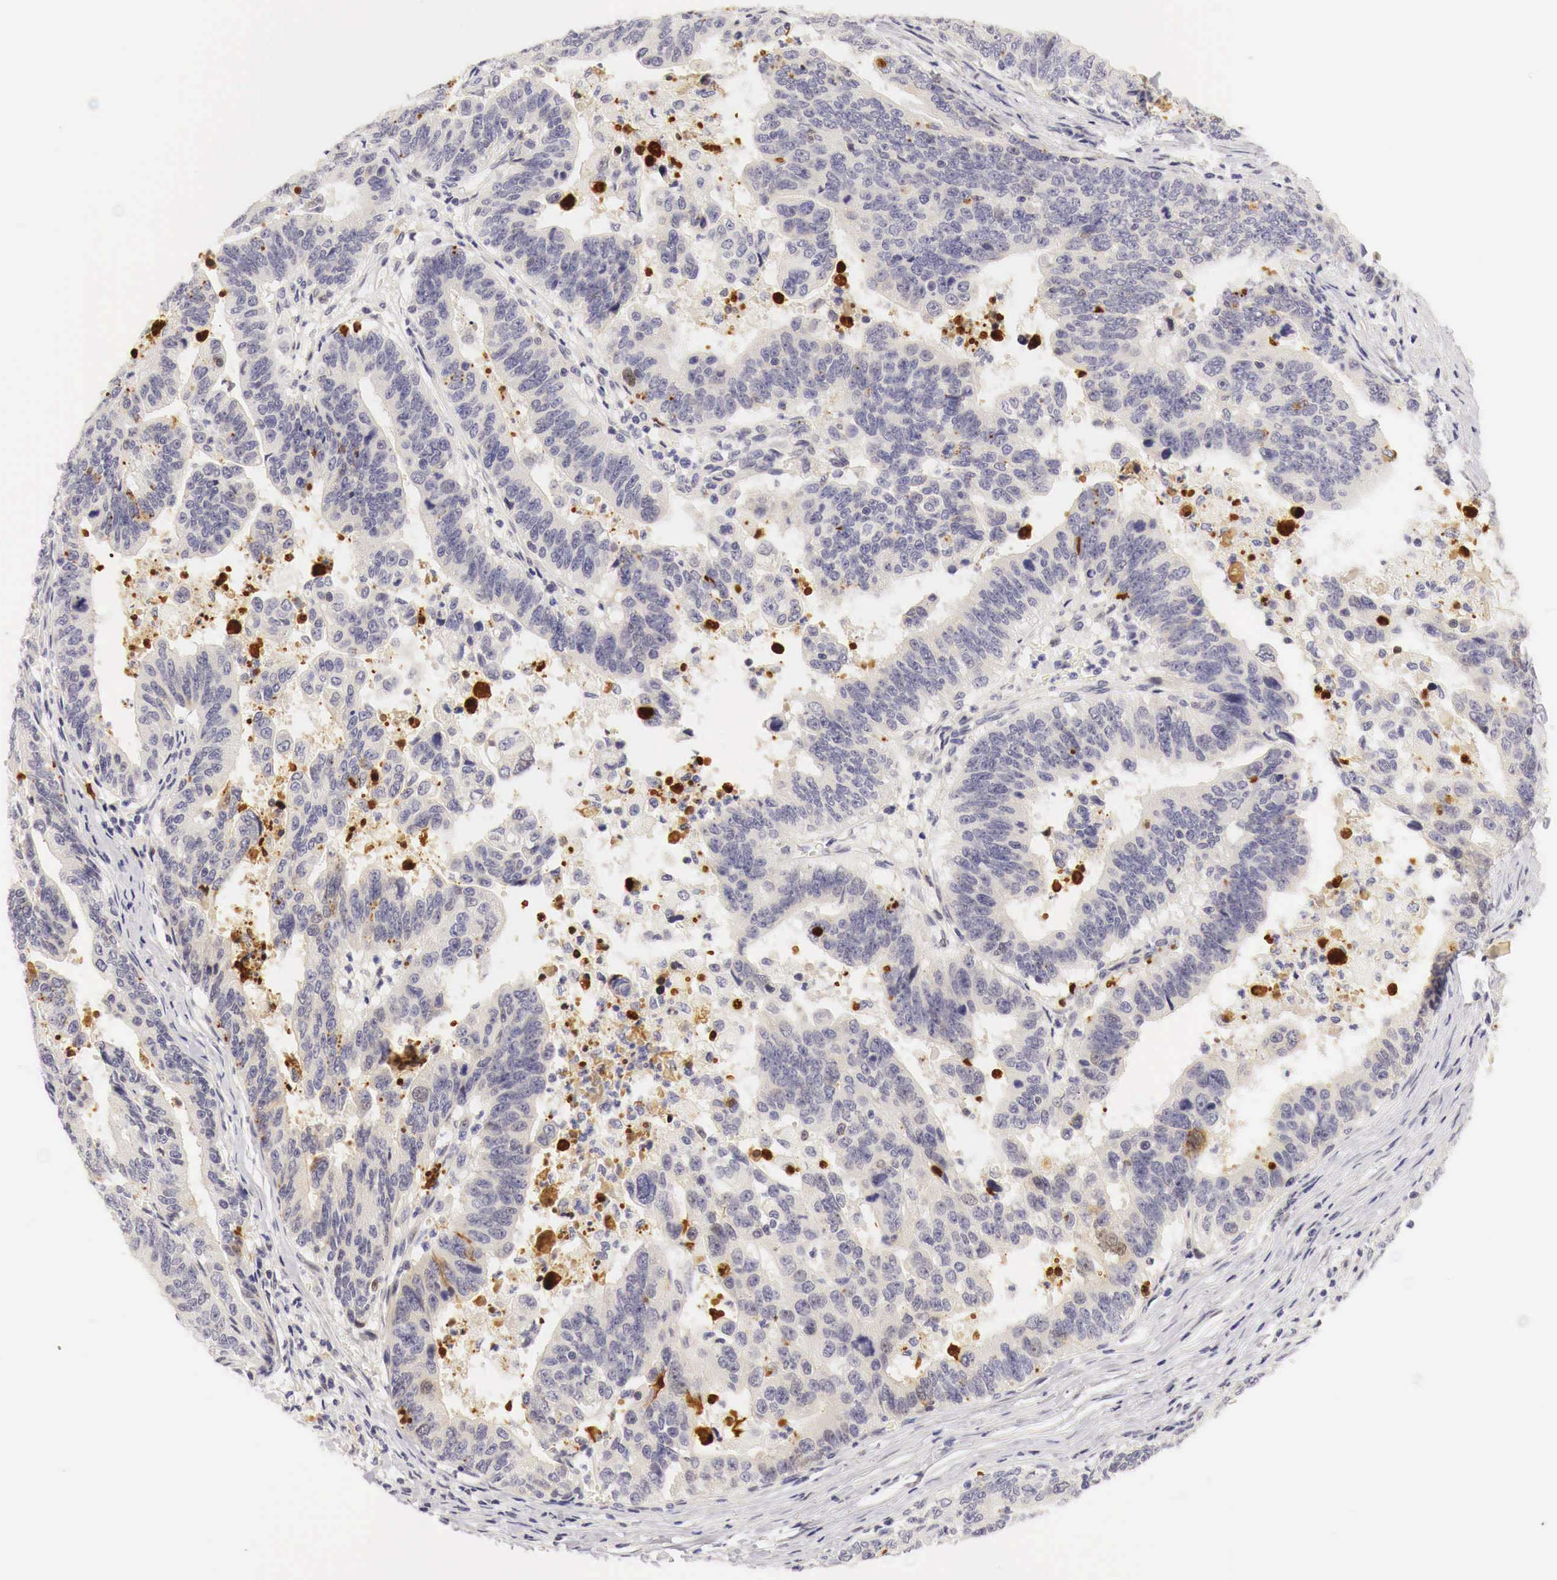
{"staining": {"intensity": "negative", "quantity": "none", "location": "none"}, "tissue": "stomach cancer", "cell_type": "Tumor cells", "image_type": "cancer", "snomed": [{"axis": "morphology", "description": "Adenocarcinoma, NOS"}, {"axis": "topography", "description": "Stomach, upper"}], "caption": "Human stomach cancer (adenocarcinoma) stained for a protein using immunohistochemistry reveals no expression in tumor cells.", "gene": "CASP3", "patient": {"sex": "female", "age": 50}}